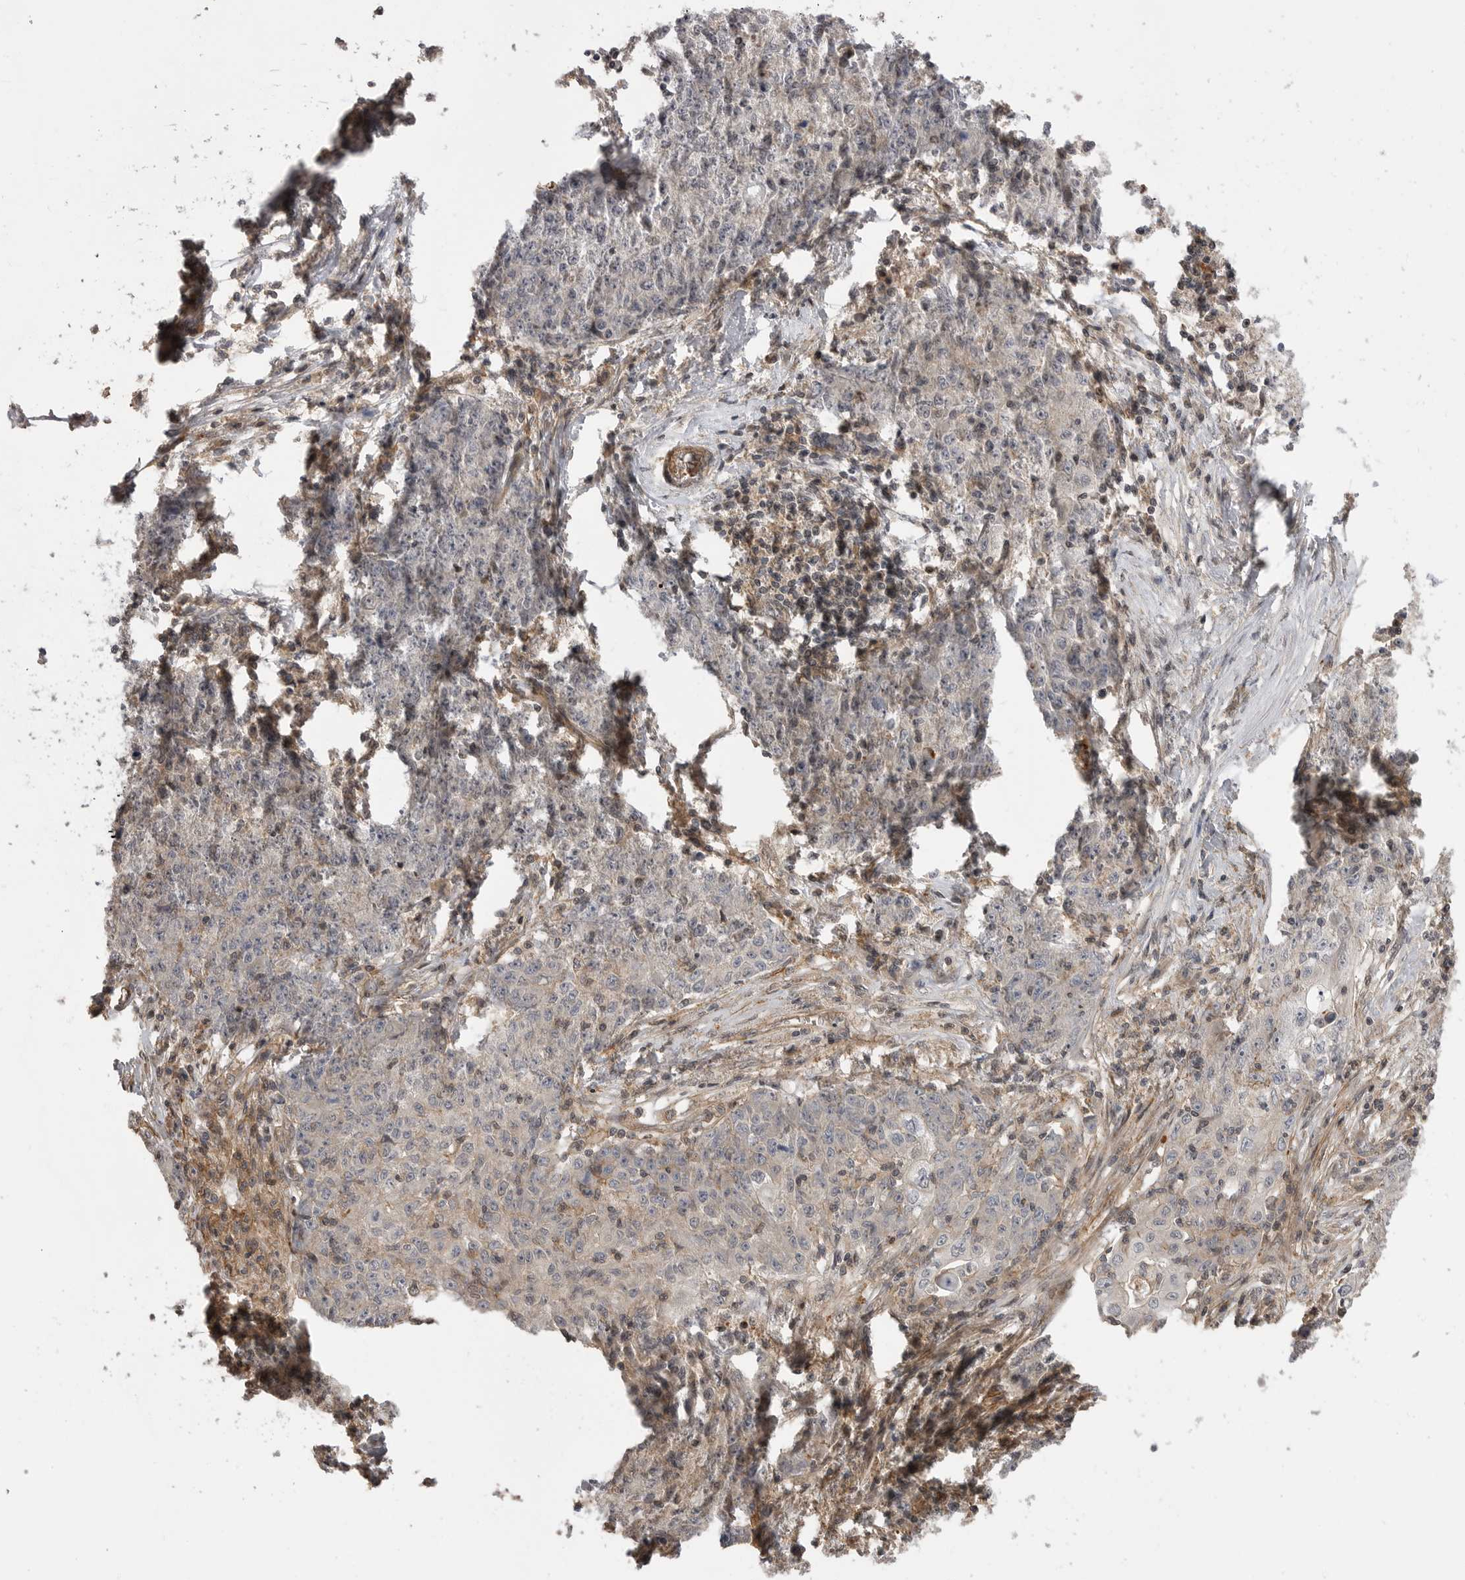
{"staining": {"intensity": "weak", "quantity": "<25%", "location": "nuclear"}, "tissue": "ovarian cancer", "cell_type": "Tumor cells", "image_type": "cancer", "snomed": [{"axis": "morphology", "description": "Carcinoma, endometroid"}, {"axis": "topography", "description": "Ovary"}], "caption": "High magnification brightfield microscopy of ovarian cancer (endometroid carcinoma) stained with DAB (3,3'-diaminobenzidine) (brown) and counterstained with hematoxylin (blue): tumor cells show no significant positivity. (DAB immunohistochemistry visualized using brightfield microscopy, high magnification).", "gene": "TRIM56", "patient": {"sex": "female", "age": 42}}